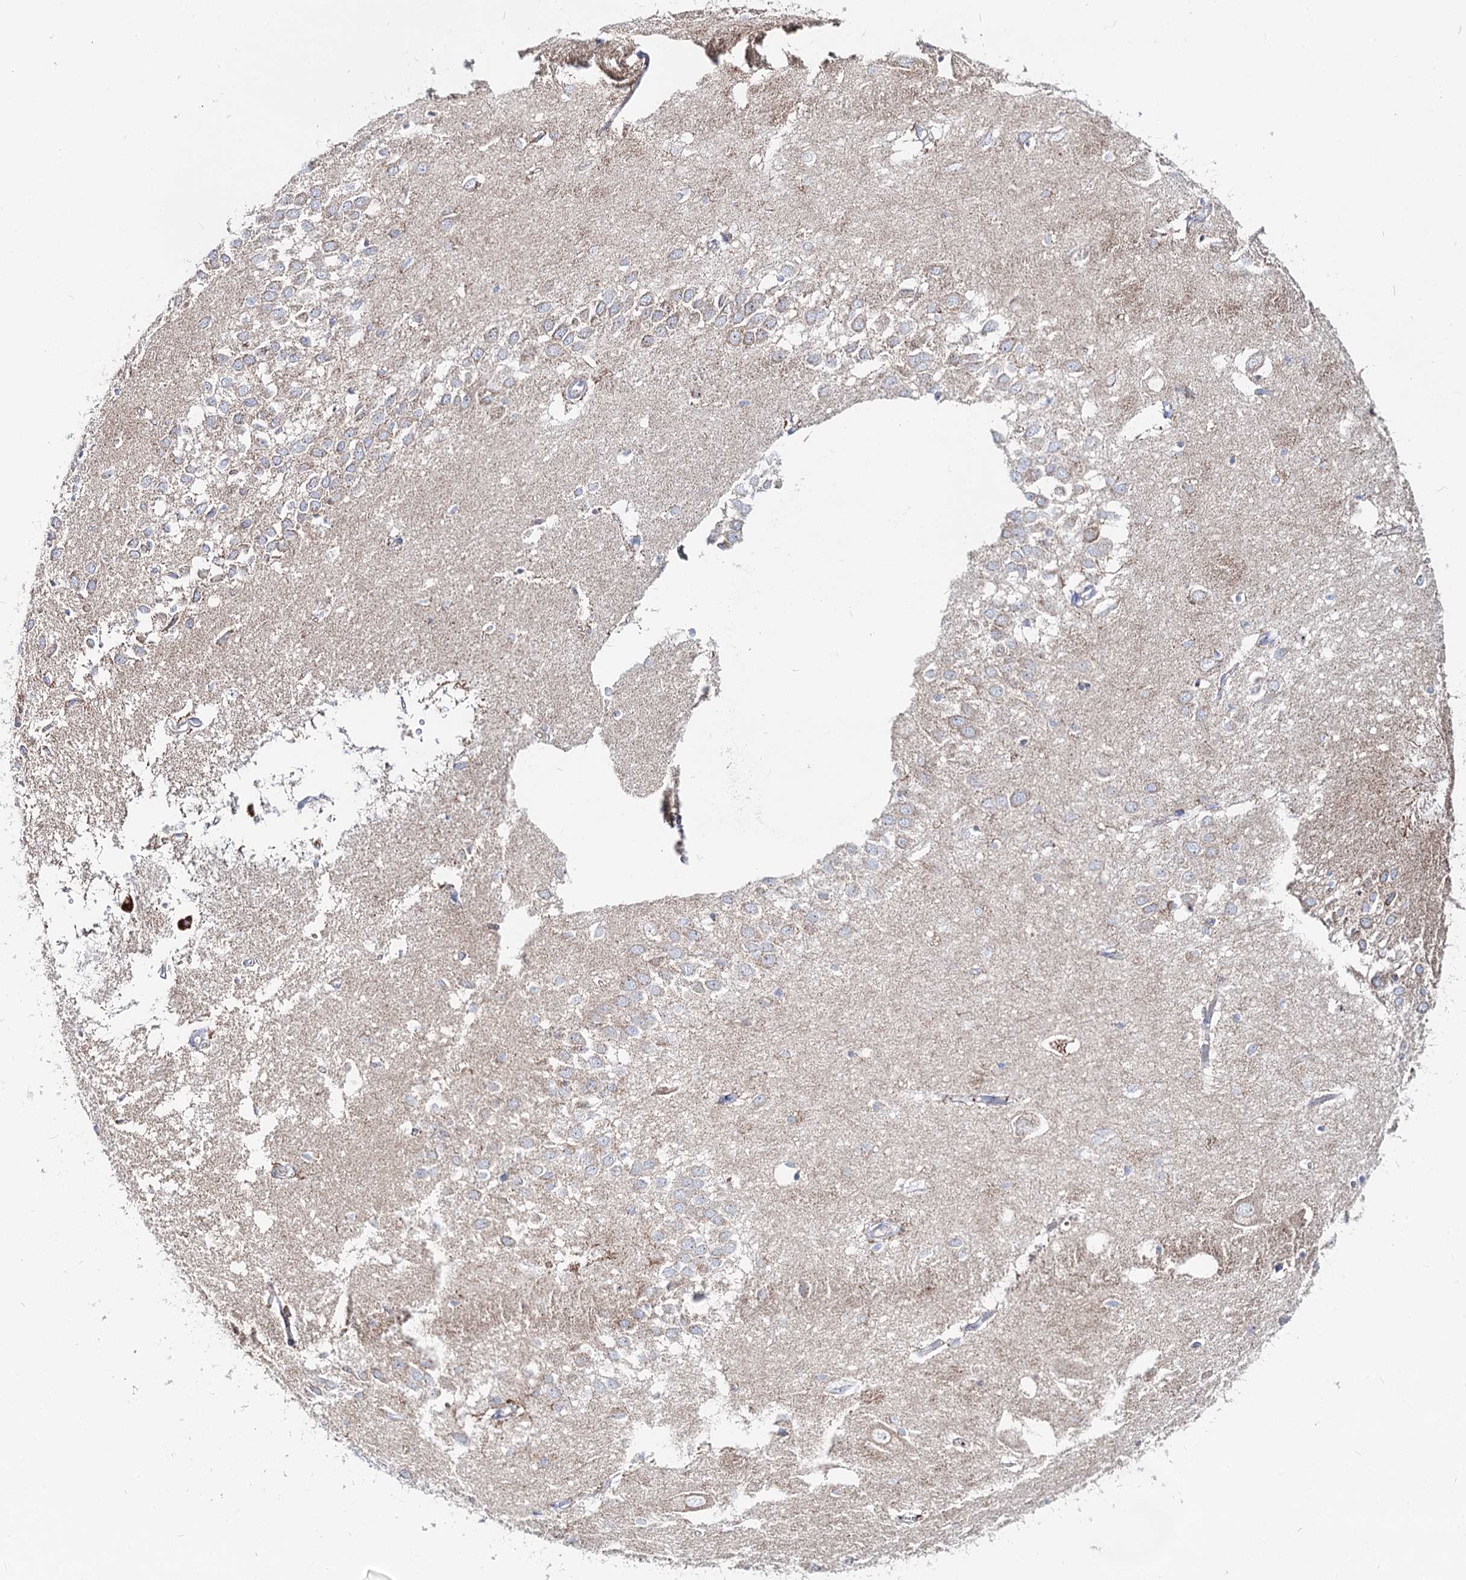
{"staining": {"intensity": "negative", "quantity": "none", "location": "none"}, "tissue": "hippocampus", "cell_type": "Glial cells", "image_type": "normal", "snomed": [{"axis": "morphology", "description": "Normal tissue, NOS"}, {"axis": "topography", "description": "Hippocampus"}], "caption": "Histopathology image shows no protein positivity in glial cells of benign hippocampus.", "gene": "MCCC2", "patient": {"sex": "female", "age": 64}}